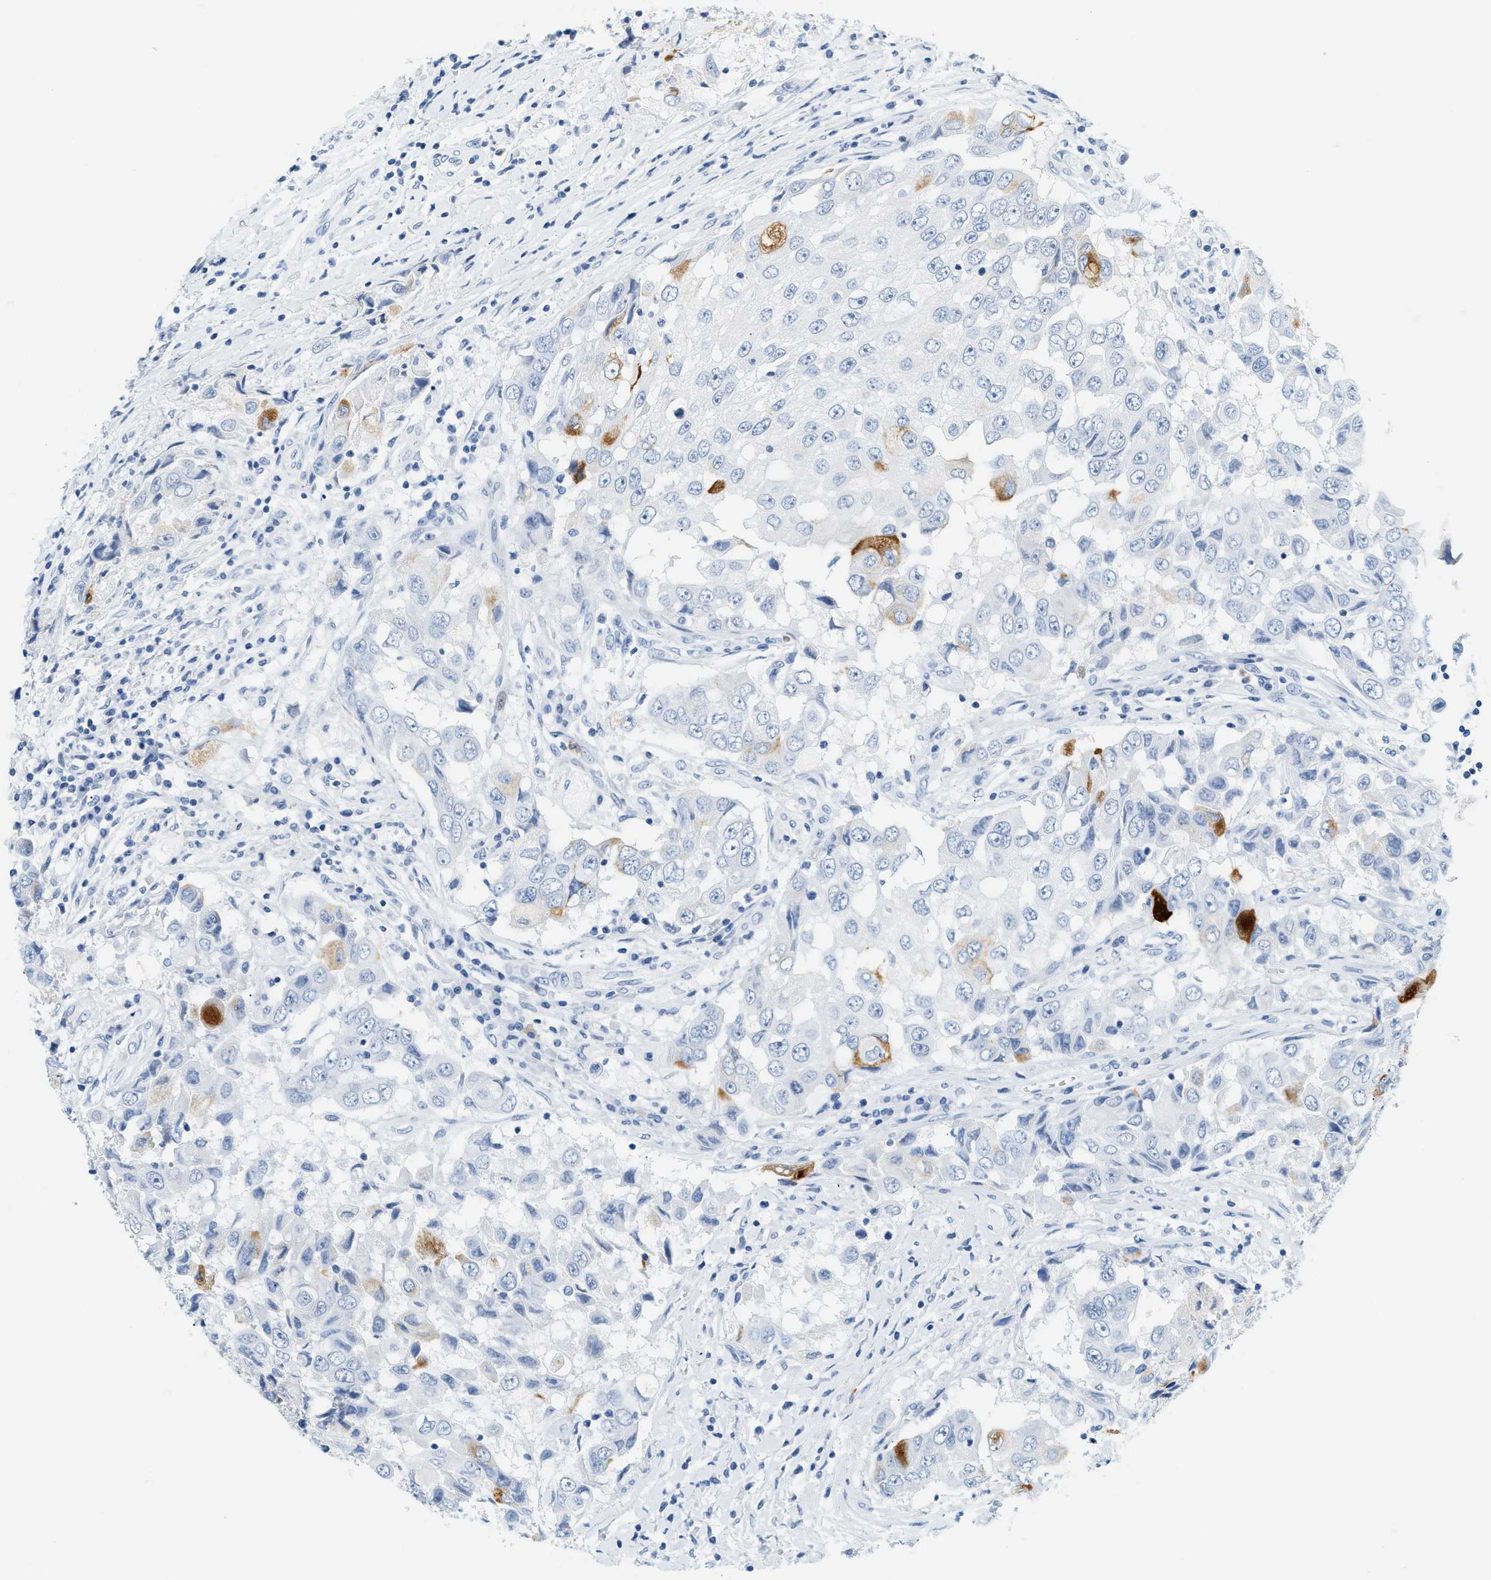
{"staining": {"intensity": "moderate", "quantity": "<25%", "location": "cytoplasmic/membranous"}, "tissue": "breast cancer", "cell_type": "Tumor cells", "image_type": "cancer", "snomed": [{"axis": "morphology", "description": "Duct carcinoma"}, {"axis": "topography", "description": "Breast"}], "caption": "Immunohistochemical staining of human breast cancer displays low levels of moderate cytoplasmic/membranous protein expression in about <25% of tumor cells.", "gene": "LCN2", "patient": {"sex": "female", "age": 27}}